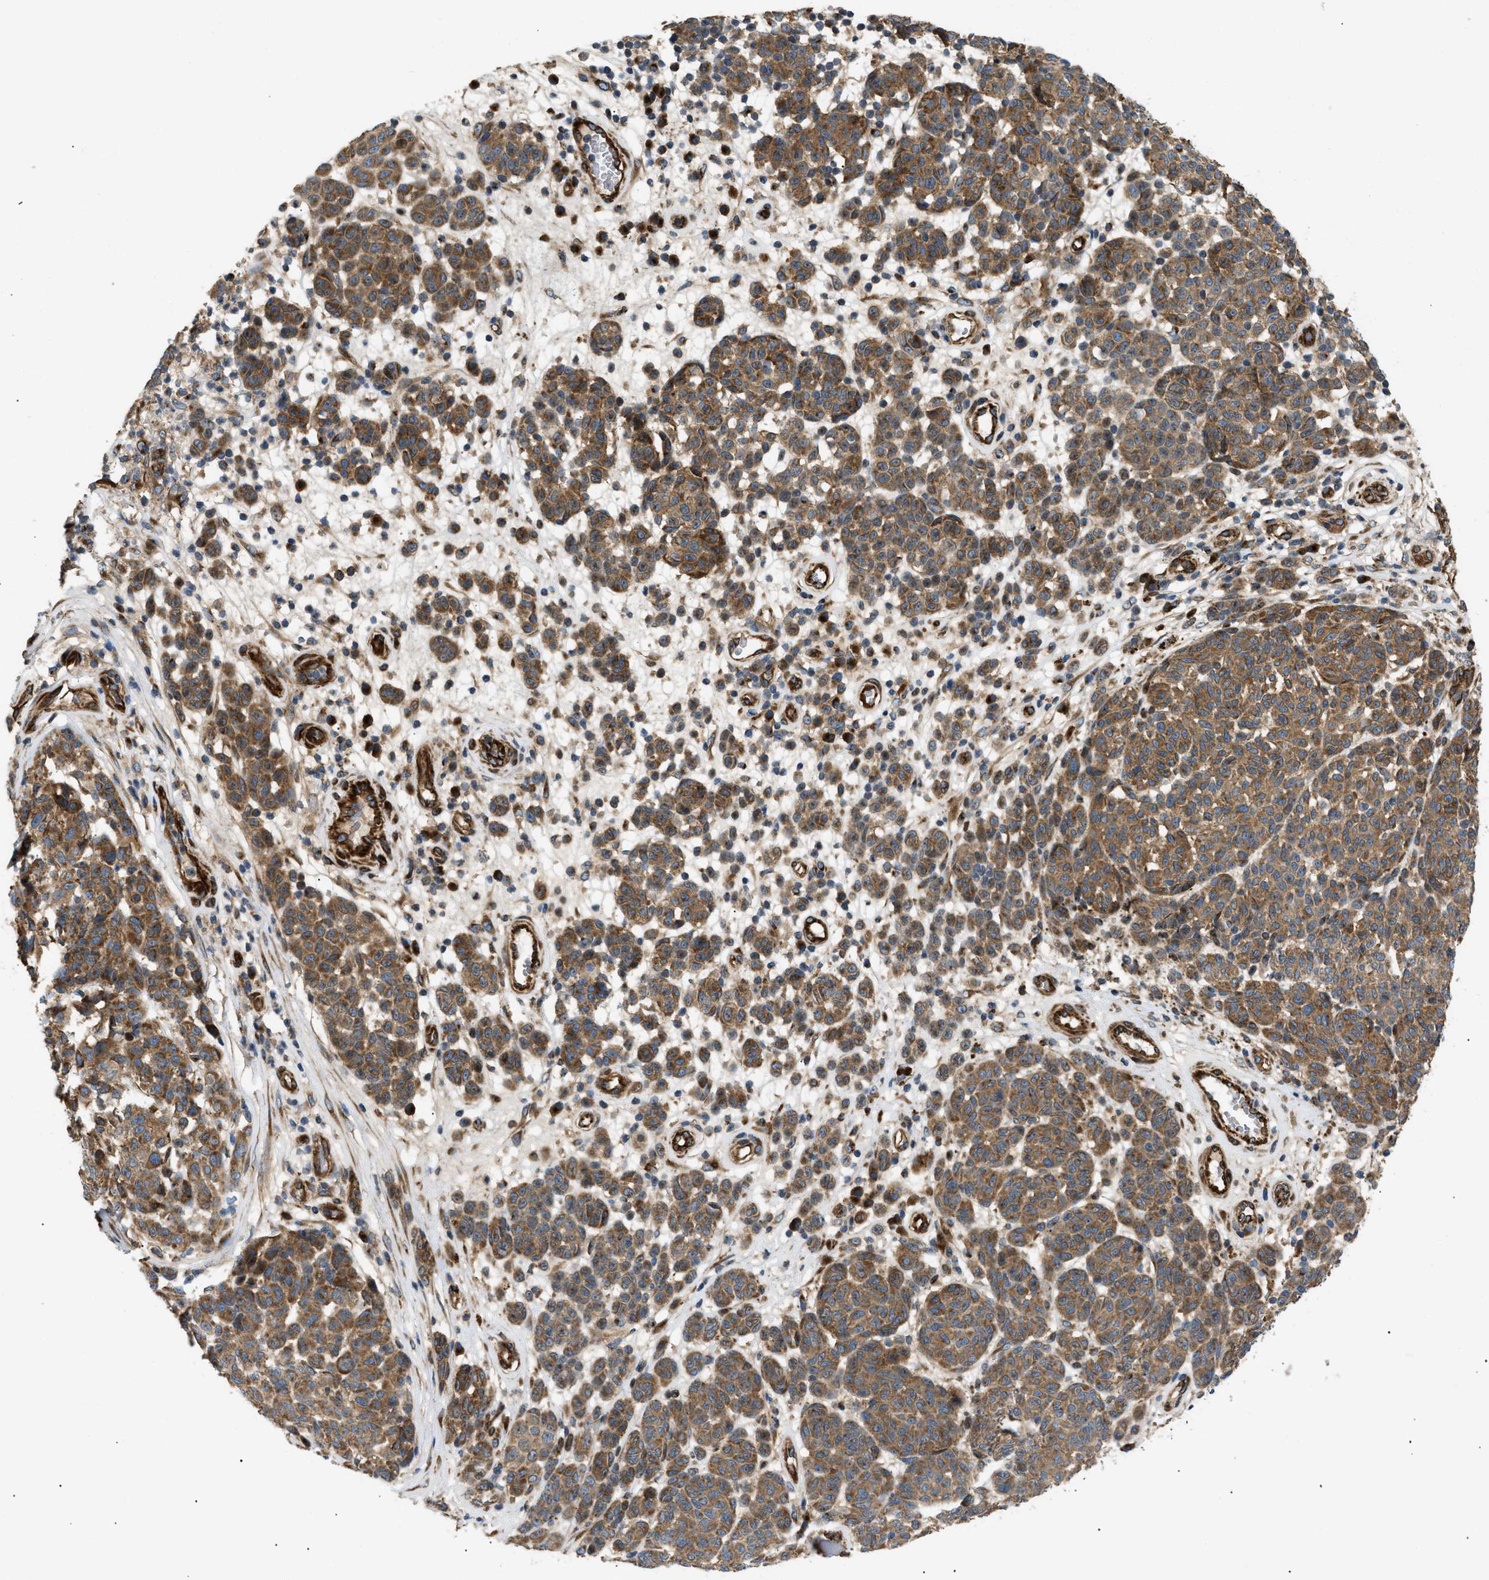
{"staining": {"intensity": "strong", "quantity": ">75%", "location": "cytoplasmic/membranous"}, "tissue": "melanoma", "cell_type": "Tumor cells", "image_type": "cancer", "snomed": [{"axis": "morphology", "description": "Malignant melanoma, NOS"}, {"axis": "topography", "description": "Skin"}], "caption": "IHC micrograph of neoplastic tissue: human malignant melanoma stained using immunohistochemistry demonstrates high levels of strong protein expression localized specifically in the cytoplasmic/membranous of tumor cells, appearing as a cytoplasmic/membranous brown color.", "gene": "LYSMD3", "patient": {"sex": "male", "age": 59}}